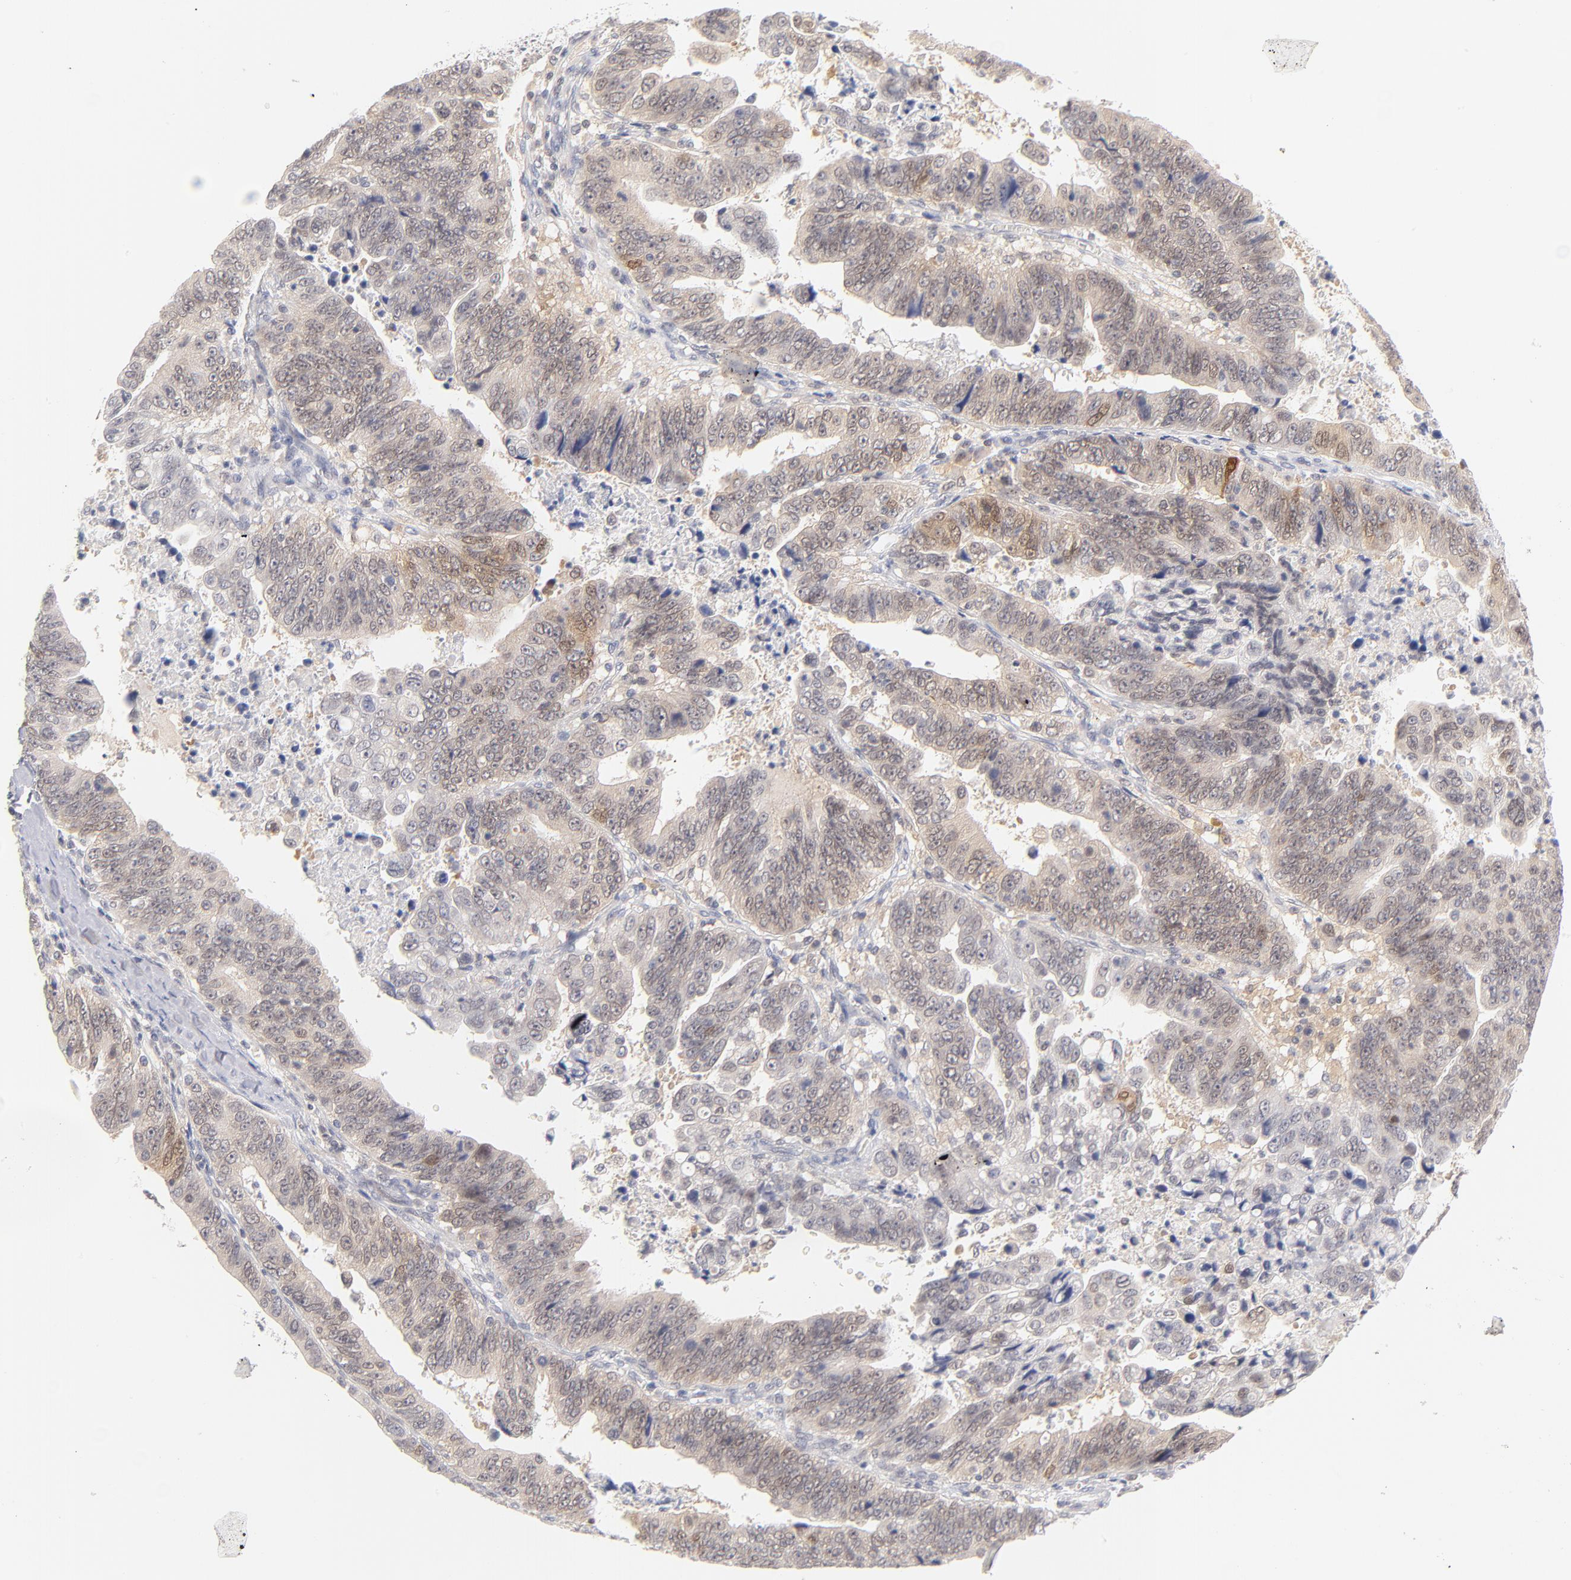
{"staining": {"intensity": "weak", "quantity": "25%-75%", "location": "cytoplasmic/membranous,nuclear"}, "tissue": "stomach cancer", "cell_type": "Tumor cells", "image_type": "cancer", "snomed": [{"axis": "morphology", "description": "Adenocarcinoma, NOS"}, {"axis": "topography", "description": "Stomach, upper"}], "caption": "Weak cytoplasmic/membranous and nuclear expression is identified in about 25%-75% of tumor cells in stomach cancer.", "gene": "CASP6", "patient": {"sex": "female", "age": 50}}